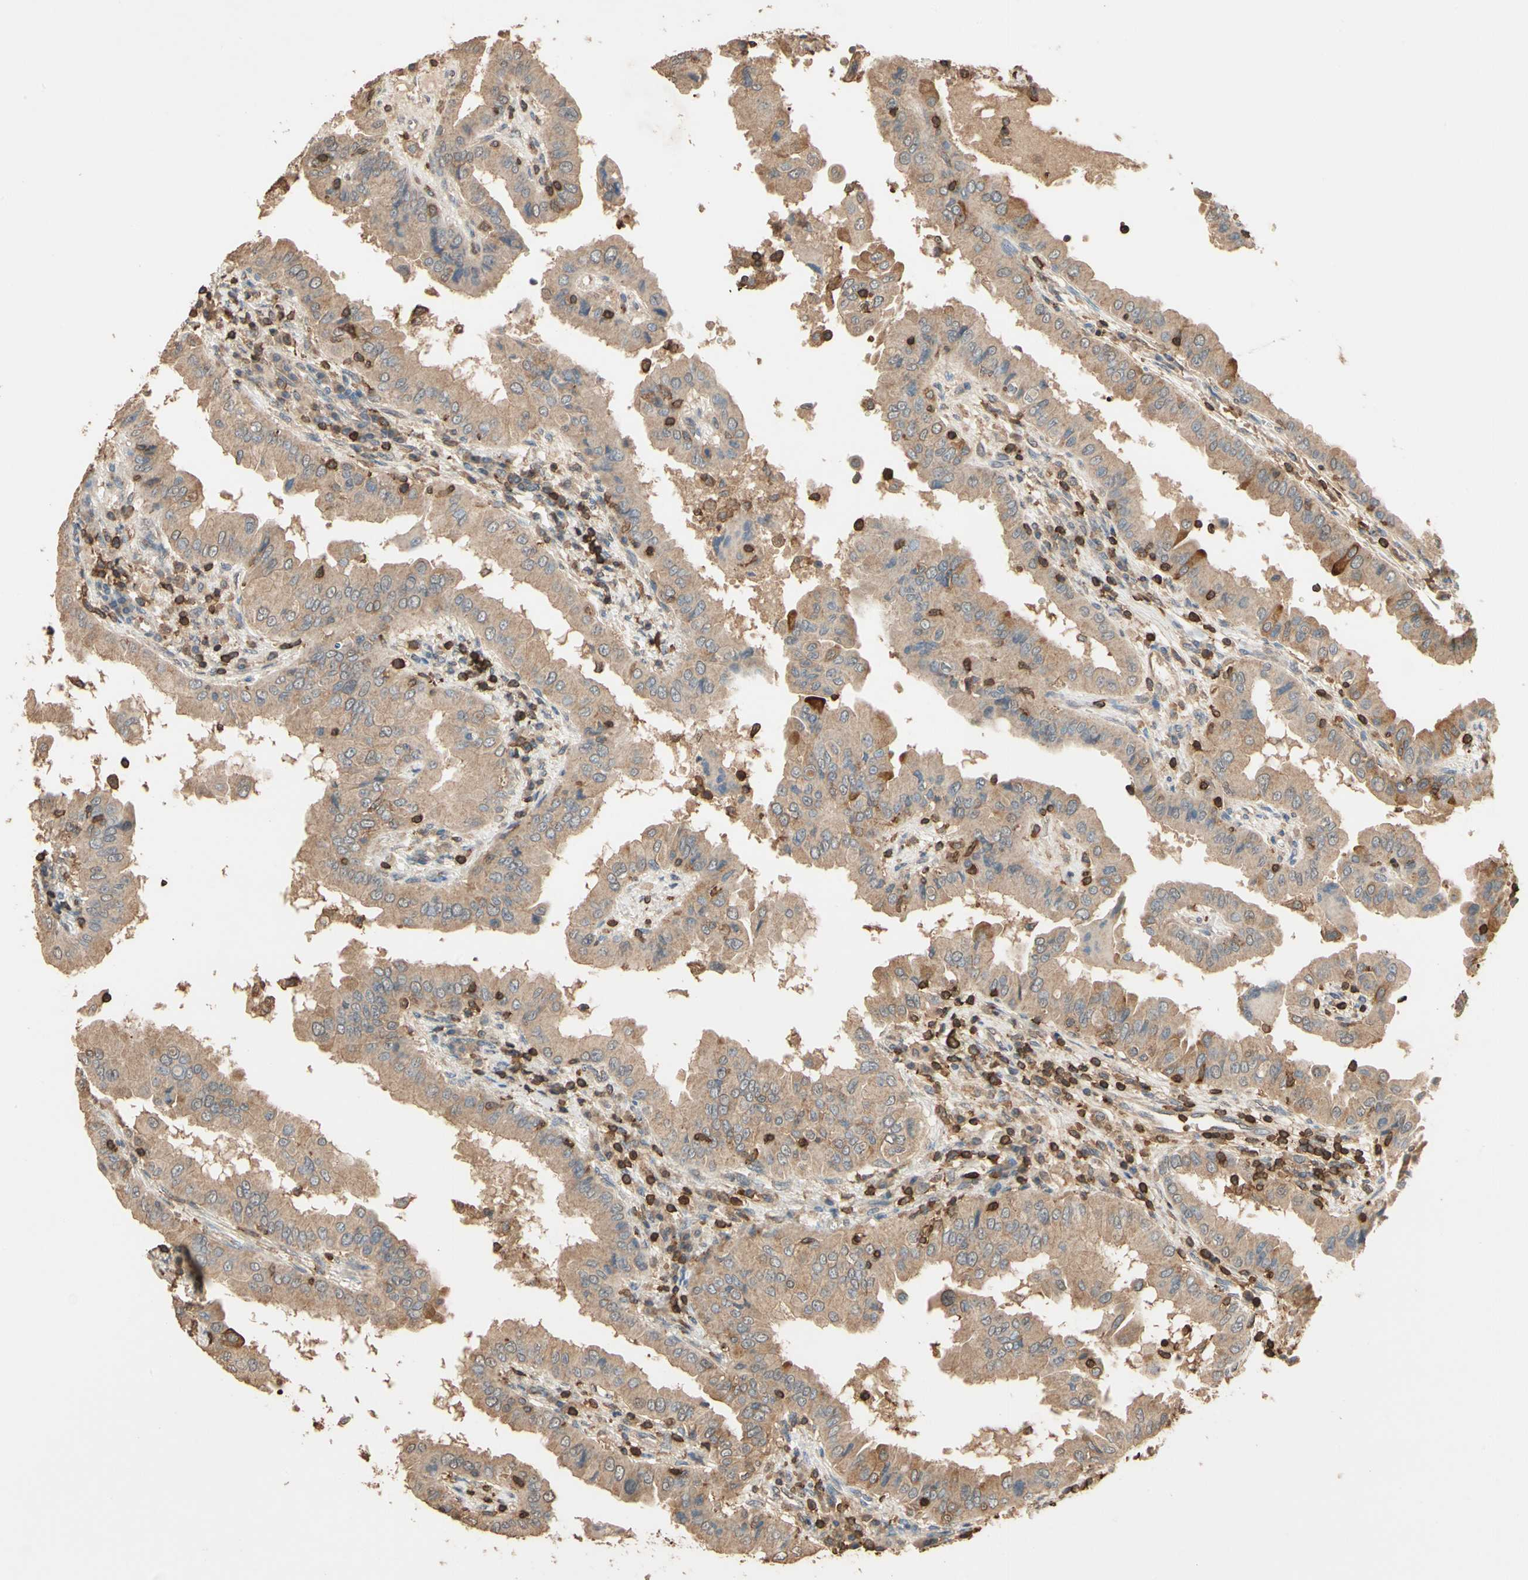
{"staining": {"intensity": "weak", "quantity": ">75%", "location": "cytoplasmic/membranous"}, "tissue": "thyroid cancer", "cell_type": "Tumor cells", "image_type": "cancer", "snomed": [{"axis": "morphology", "description": "Papillary adenocarcinoma, NOS"}, {"axis": "topography", "description": "Thyroid gland"}], "caption": "Immunohistochemistry (IHC) histopathology image of papillary adenocarcinoma (thyroid) stained for a protein (brown), which demonstrates low levels of weak cytoplasmic/membranous expression in approximately >75% of tumor cells.", "gene": "MAP3K10", "patient": {"sex": "male", "age": 33}}